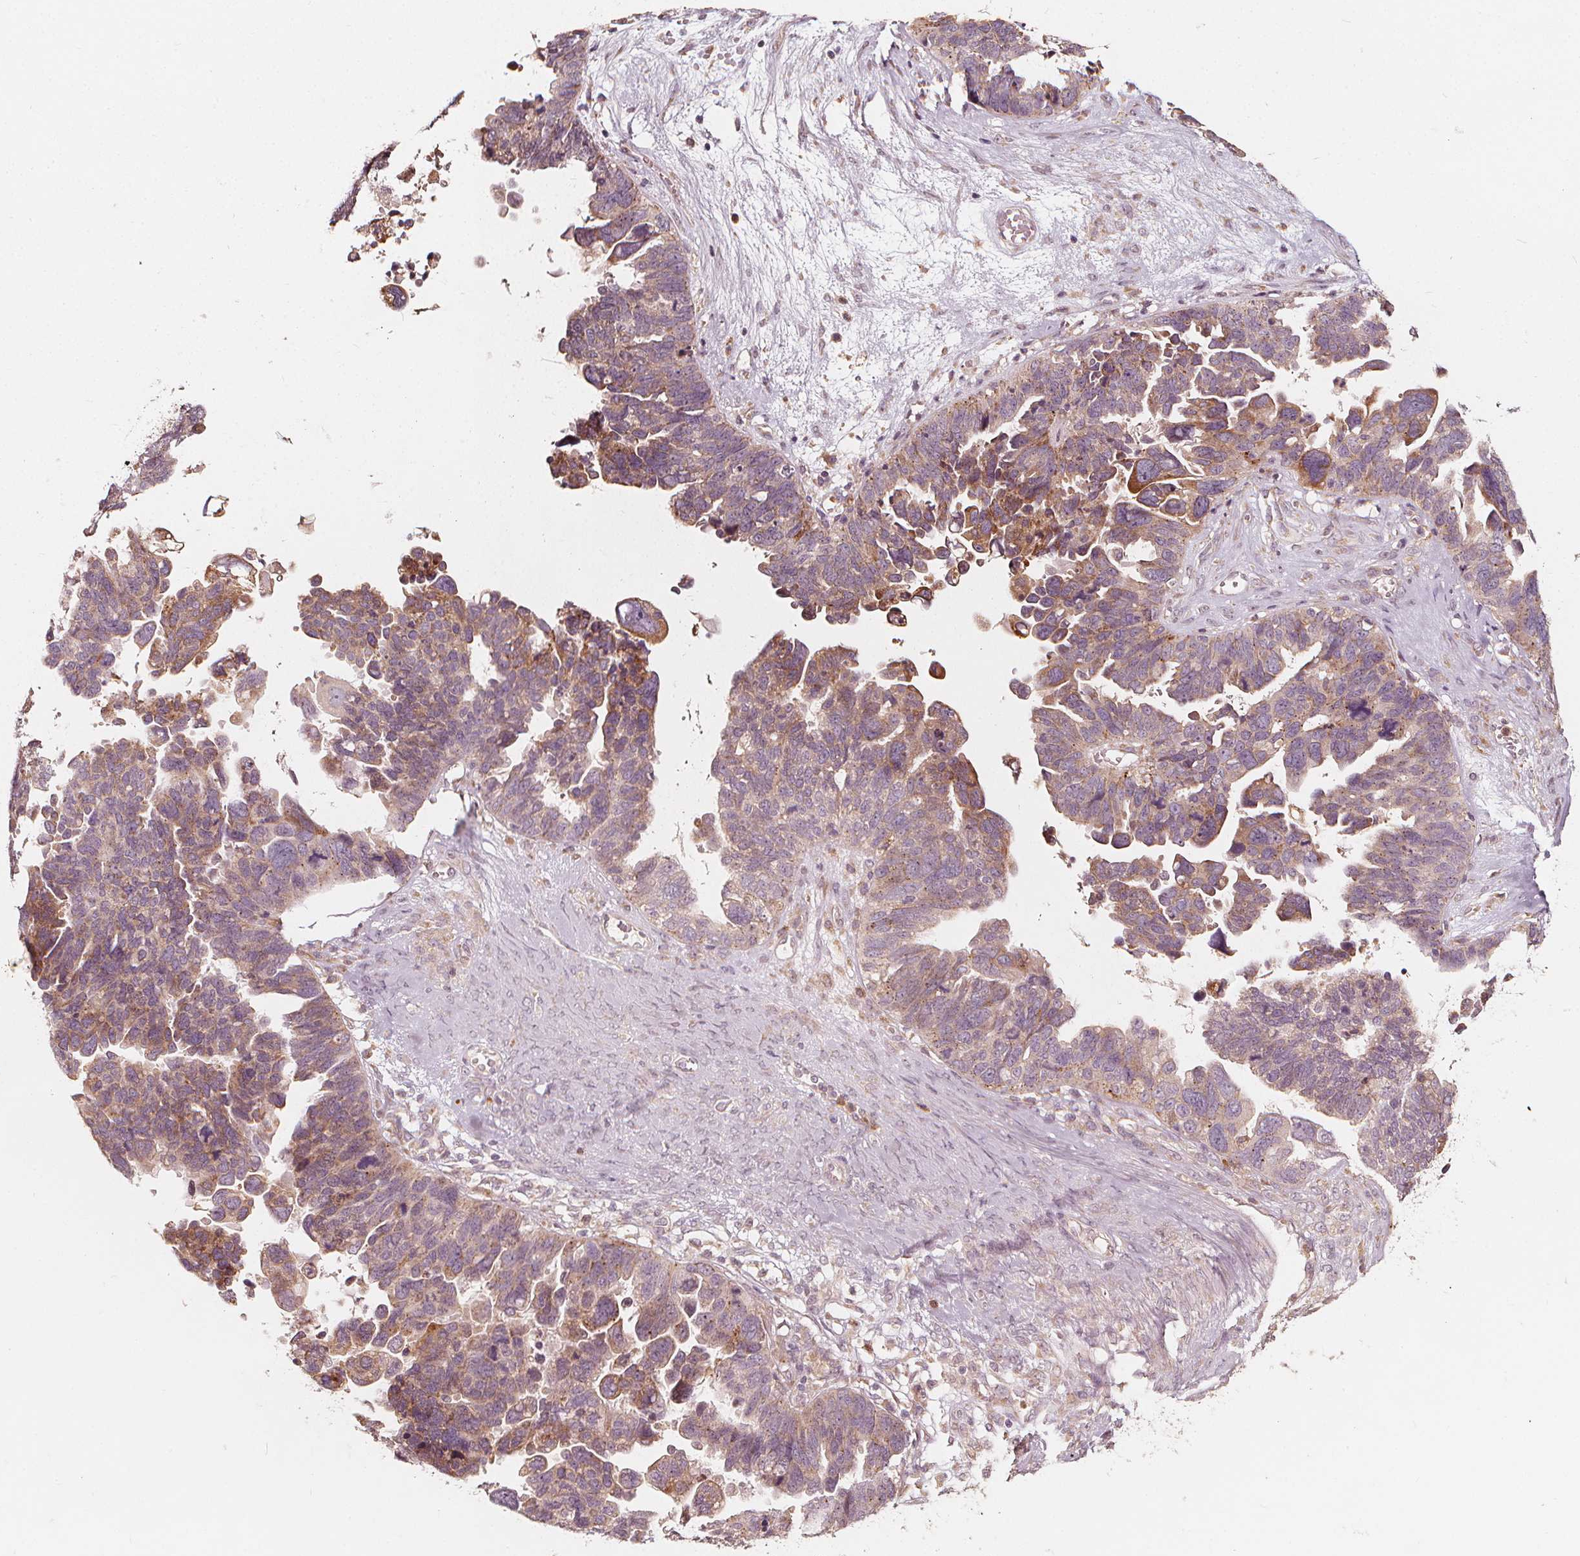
{"staining": {"intensity": "weak", "quantity": "25%-75%", "location": "cytoplasmic/membranous"}, "tissue": "ovarian cancer", "cell_type": "Tumor cells", "image_type": "cancer", "snomed": [{"axis": "morphology", "description": "Cystadenocarcinoma, serous, NOS"}, {"axis": "topography", "description": "Ovary"}], "caption": "Ovarian serous cystadenocarcinoma stained for a protein displays weak cytoplasmic/membranous positivity in tumor cells. The staining is performed using DAB (3,3'-diaminobenzidine) brown chromogen to label protein expression. The nuclei are counter-stained blue using hematoxylin.", "gene": "NPC1L1", "patient": {"sex": "female", "age": 60}}